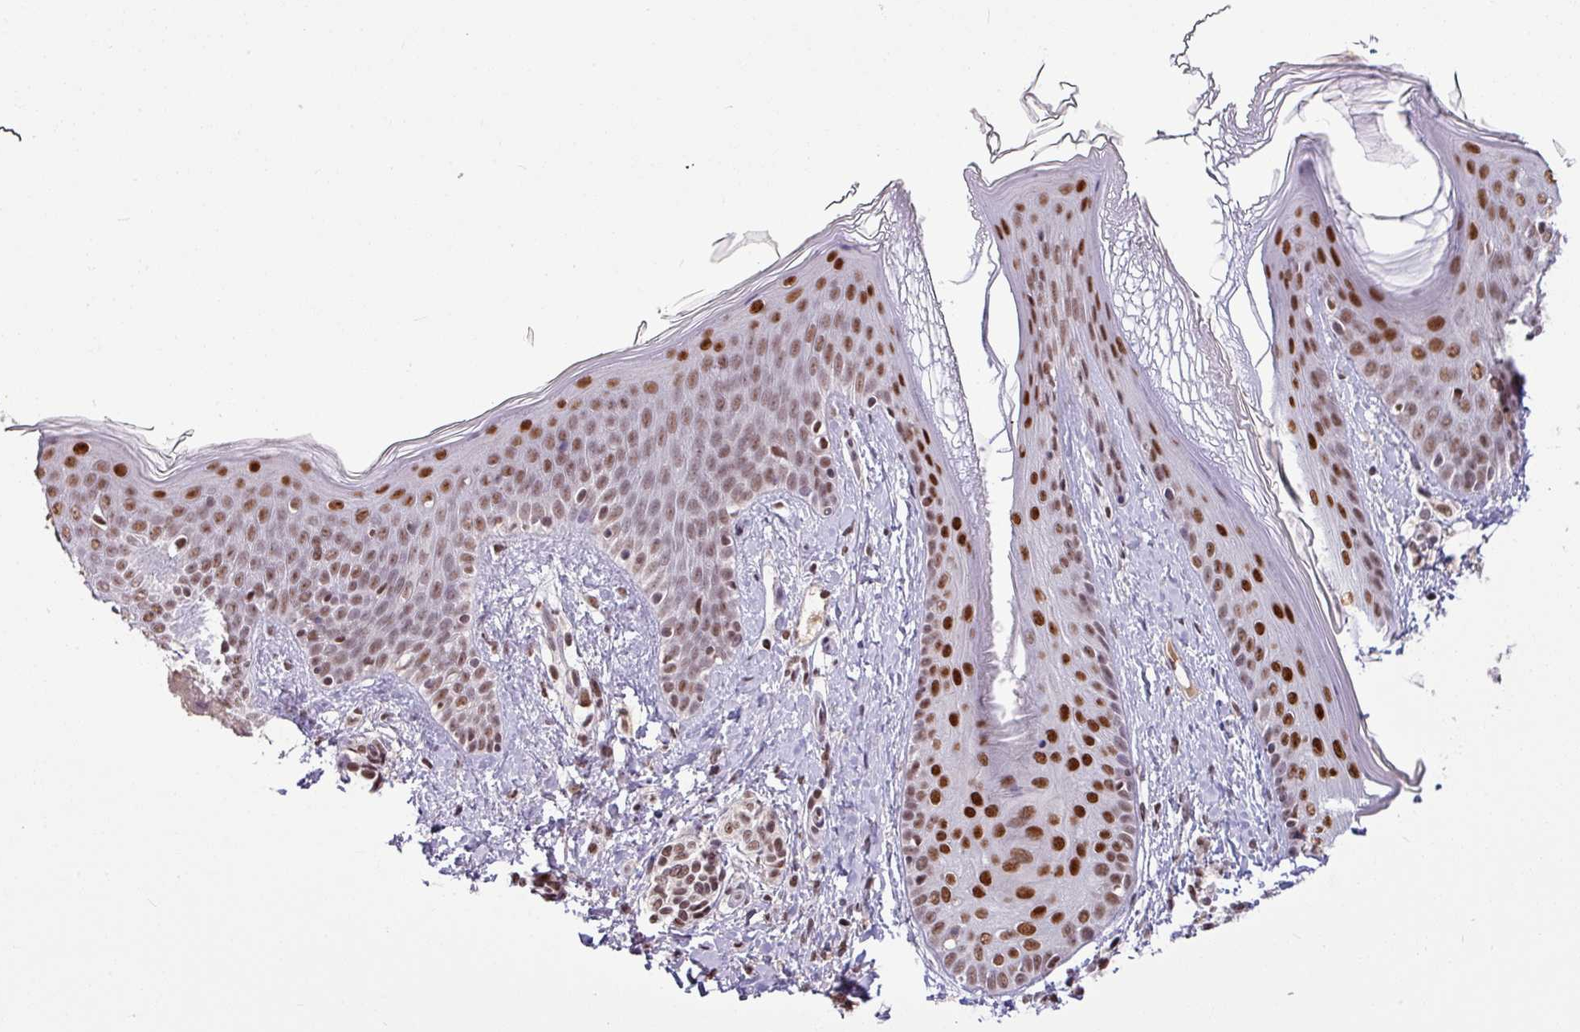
{"staining": {"intensity": "moderate", "quantity": ">75%", "location": "nuclear"}, "tissue": "skin", "cell_type": "Fibroblasts", "image_type": "normal", "snomed": [{"axis": "morphology", "description": "Normal tissue, NOS"}, {"axis": "topography", "description": "Skin"}], "caption": "The histopathology image demonstrates staining of normal skin, revealing moderate nuclear protein expression (brown color) within fibroblasts.", "gene": "TDG", "patient": {"sex": "male", "age": 16}}